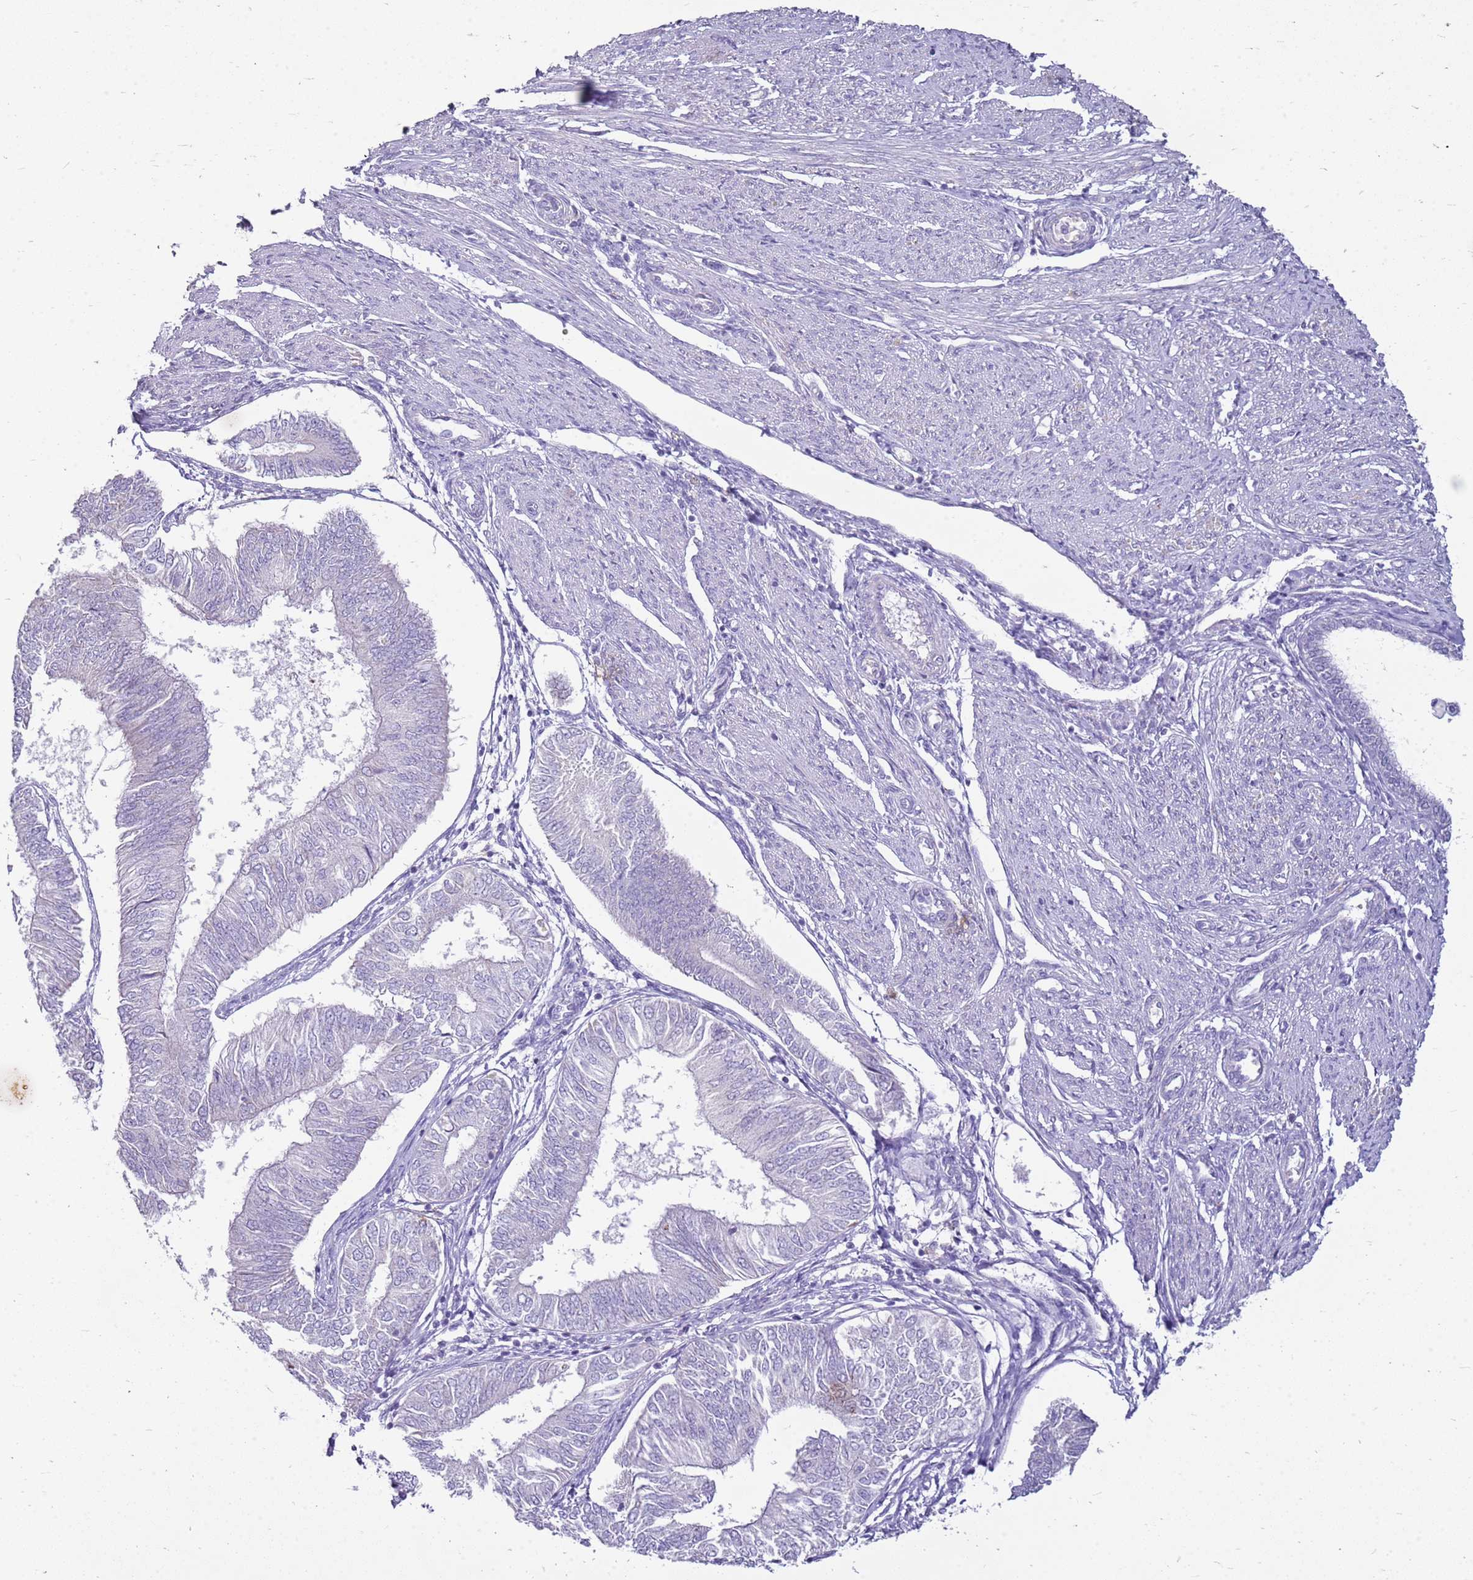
{"staining": {"intensity": "negative", "quantity": "none", "location": "none"}, "tissue": "endometrial cancer", "cell_type": "Tumor cells", "image_type": "cancer", "snomed": [{"axis": "morphology", "description": "Adenocarcinoma, NOS"}, {"axis": "topography", "description": "Endometrium"}], "caption": "Endometrial adenocarcinoma was stained to show a protein in brown. There is no significant staining in tumor cells.", "gene": "FABP2", "patient": {"sex": "female", "age": 58}}